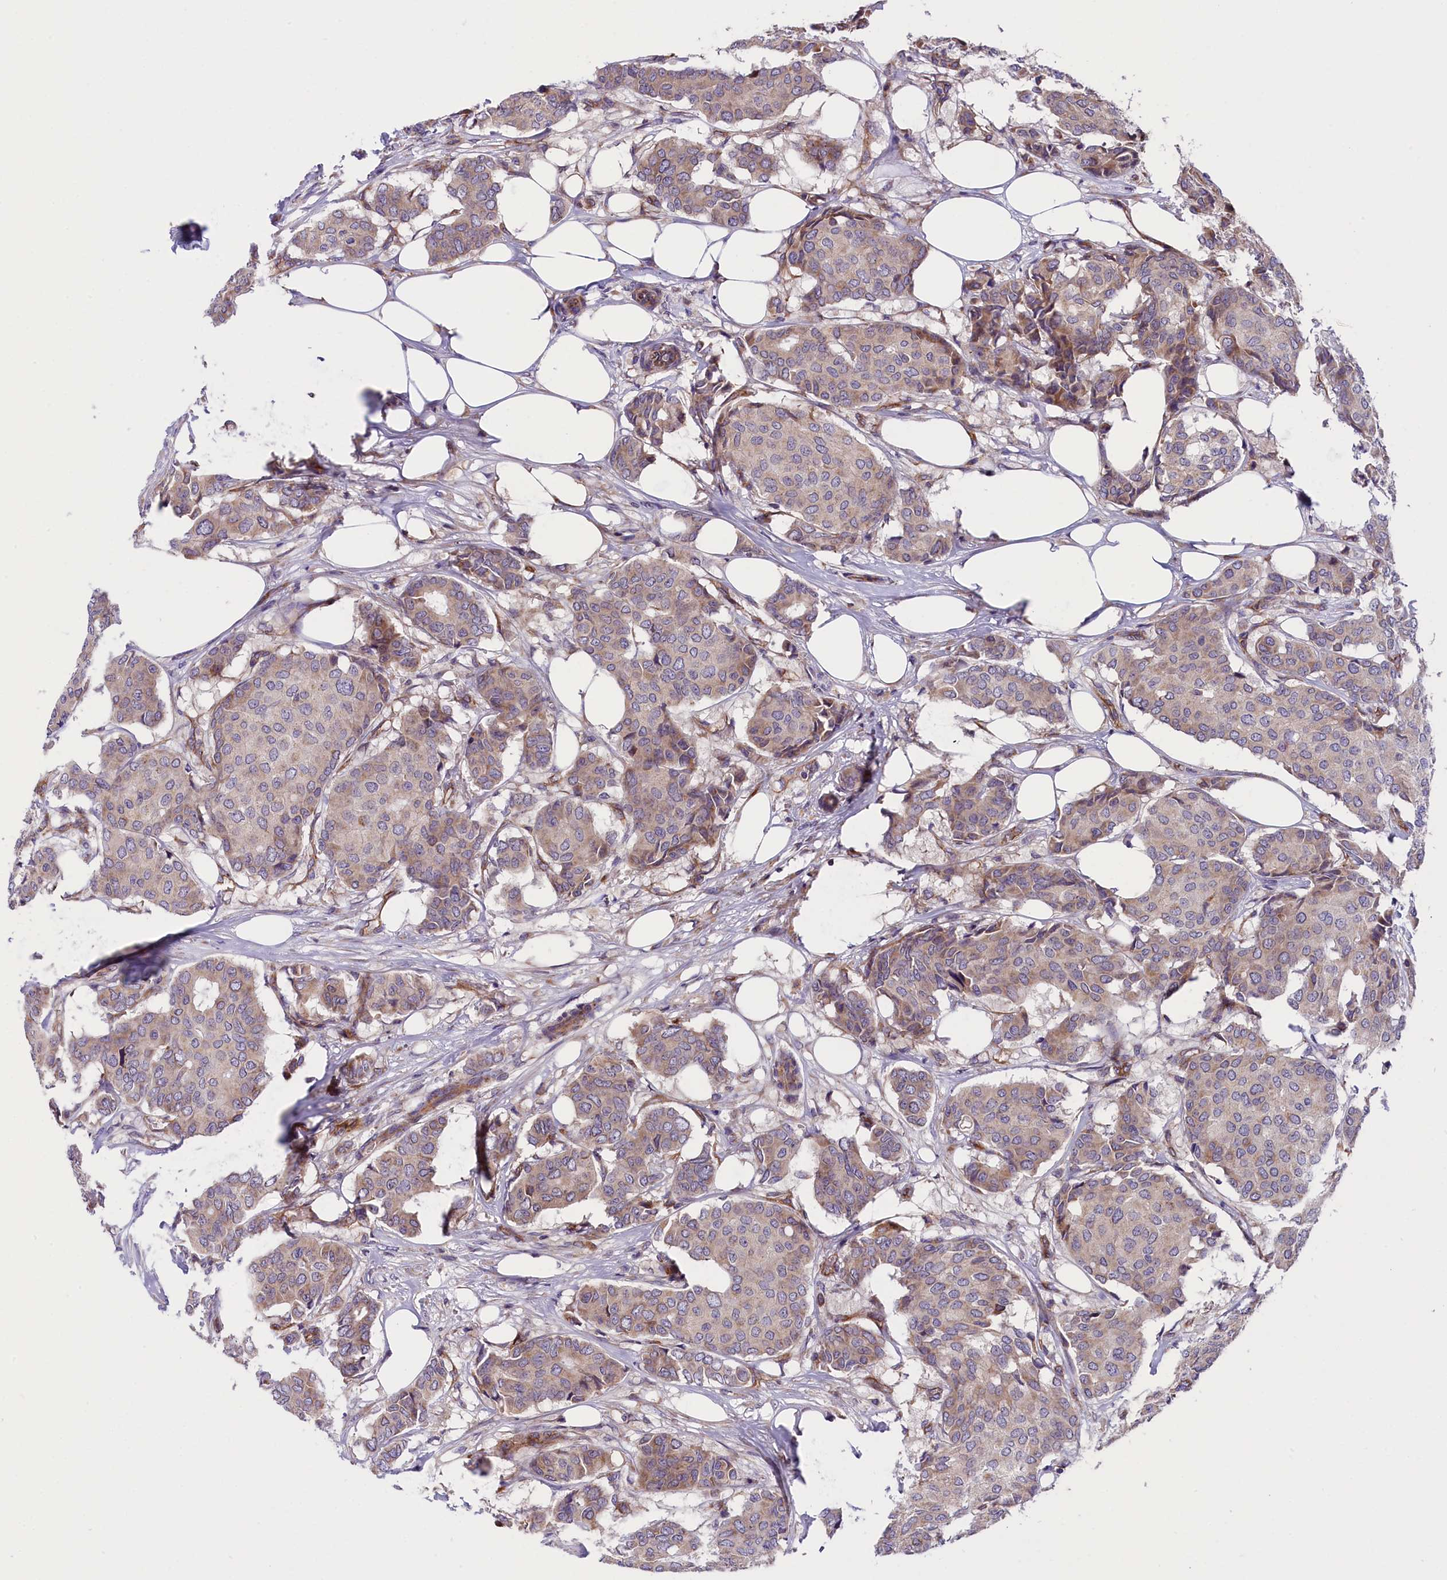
{"staining": {"intensity": "weak", "quantity": "25%-75%", "location": "cytoplasmic/membranous"}, "tissue": "breast cancer", "cell_type": "Tumor cells", "image_type": "cancer", "snomed": [{"axis": "morphology", "description": "Duct carcinoma"}, {"axis": "topography", "description": "Breast"}], "caption": "The image demonstrates a brown stain indicating the presence of a protein in the cytoplasmic/membranous of tumor cells in breast intraductal carcinoma.", "gene": "DNAJB9", "patient": {"sex": "female", "age": 75}}